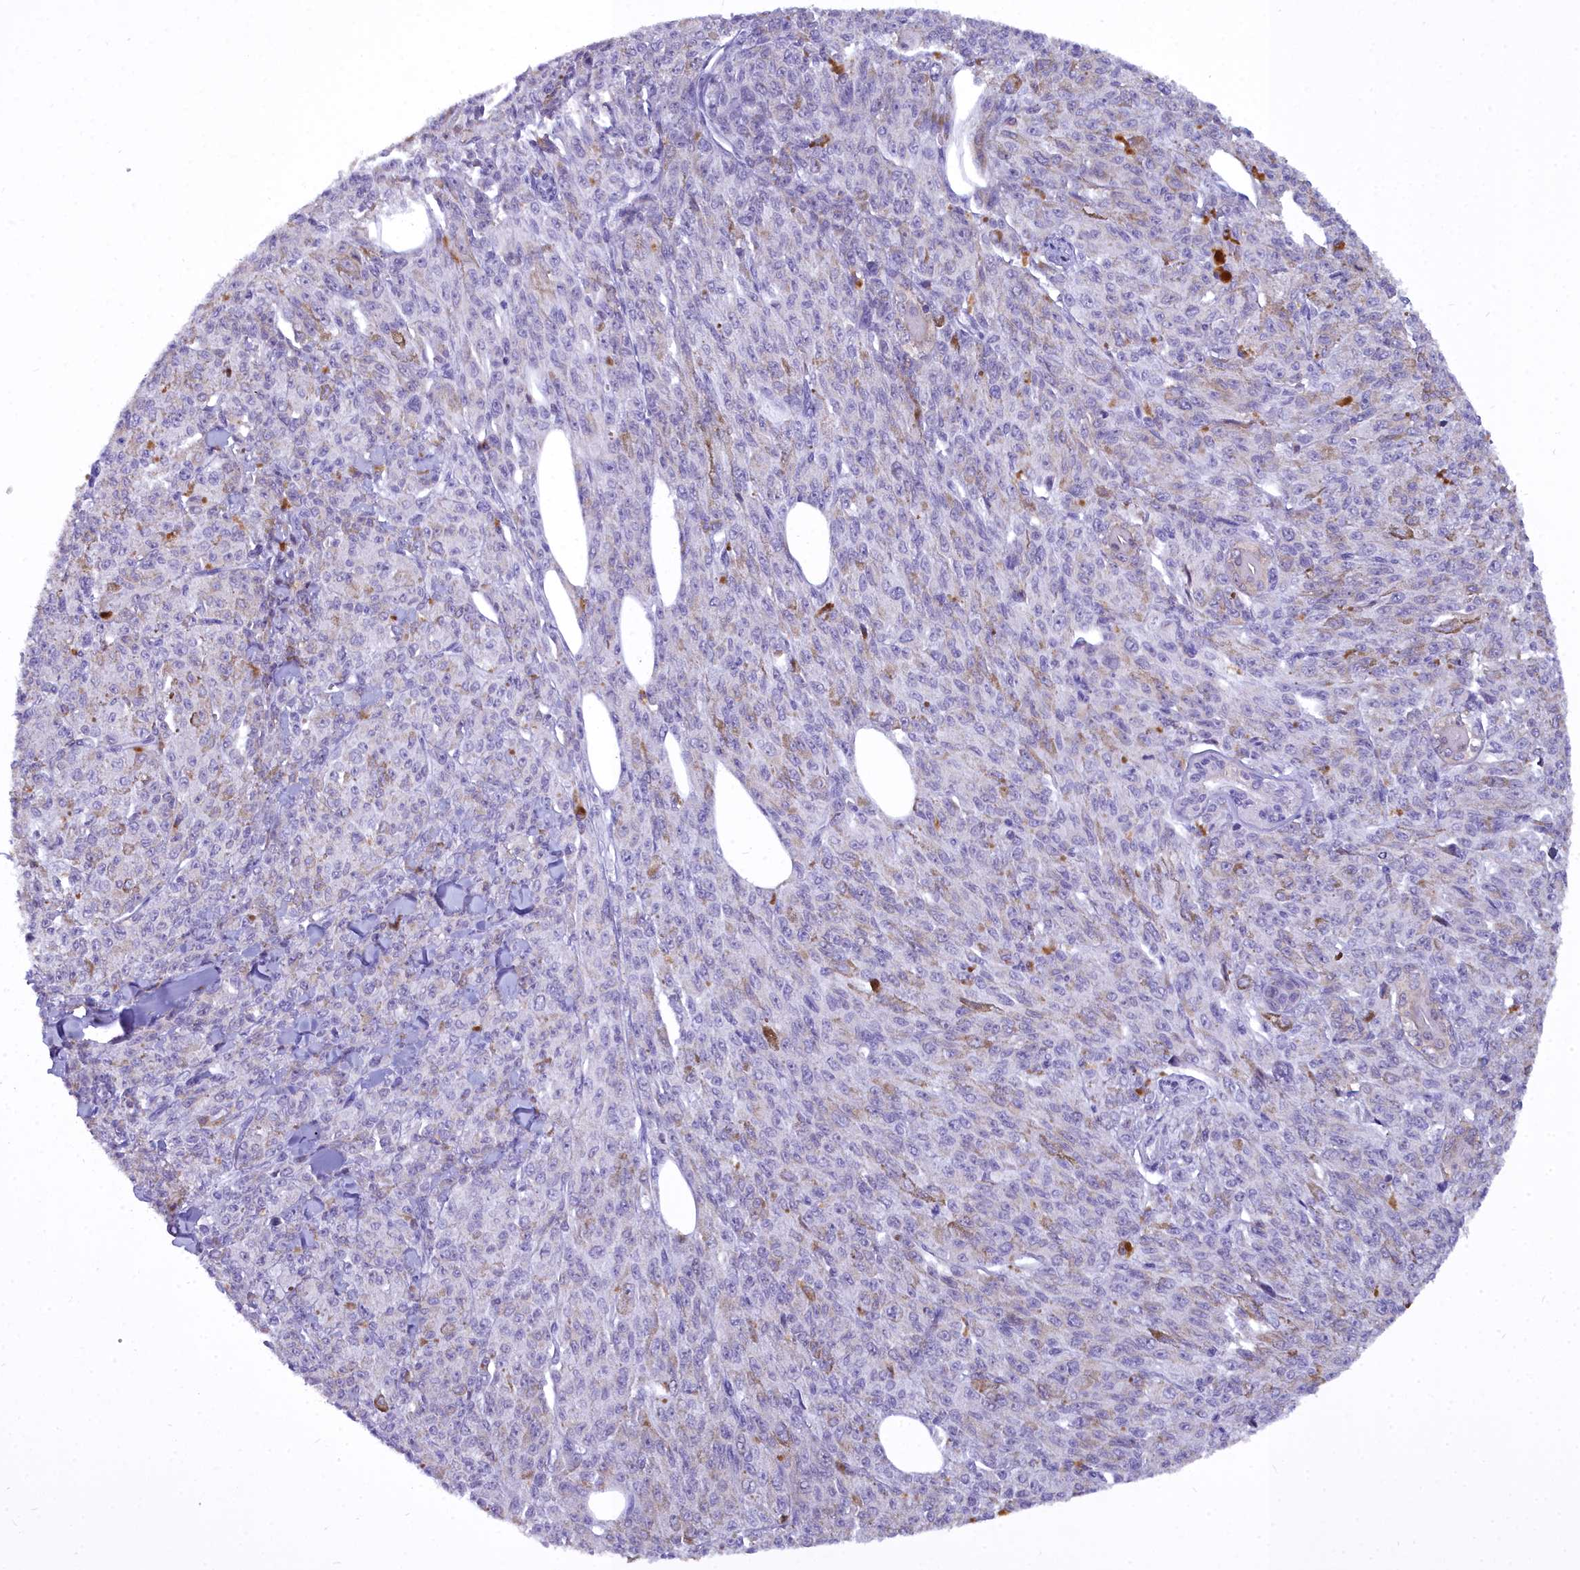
{"staining": {"intensity": "negative", "quantity": "none", "location": "none"}, "tissue": "melanoma", "cell_type": "Tumor cells", "image_type": "cancer", "snomed": [{"axis": "morphology", "description": "Malignant melanoma, NOS"}, {"axis": "topography", "description": "Skin"}], "caption": "This is a photomicrograph of immunohistochemistry staining of malignant melanoma, which shows no expression in tumor cells.", "gene": "BLNK", "patient": {"sex": "female", "age": 52}}